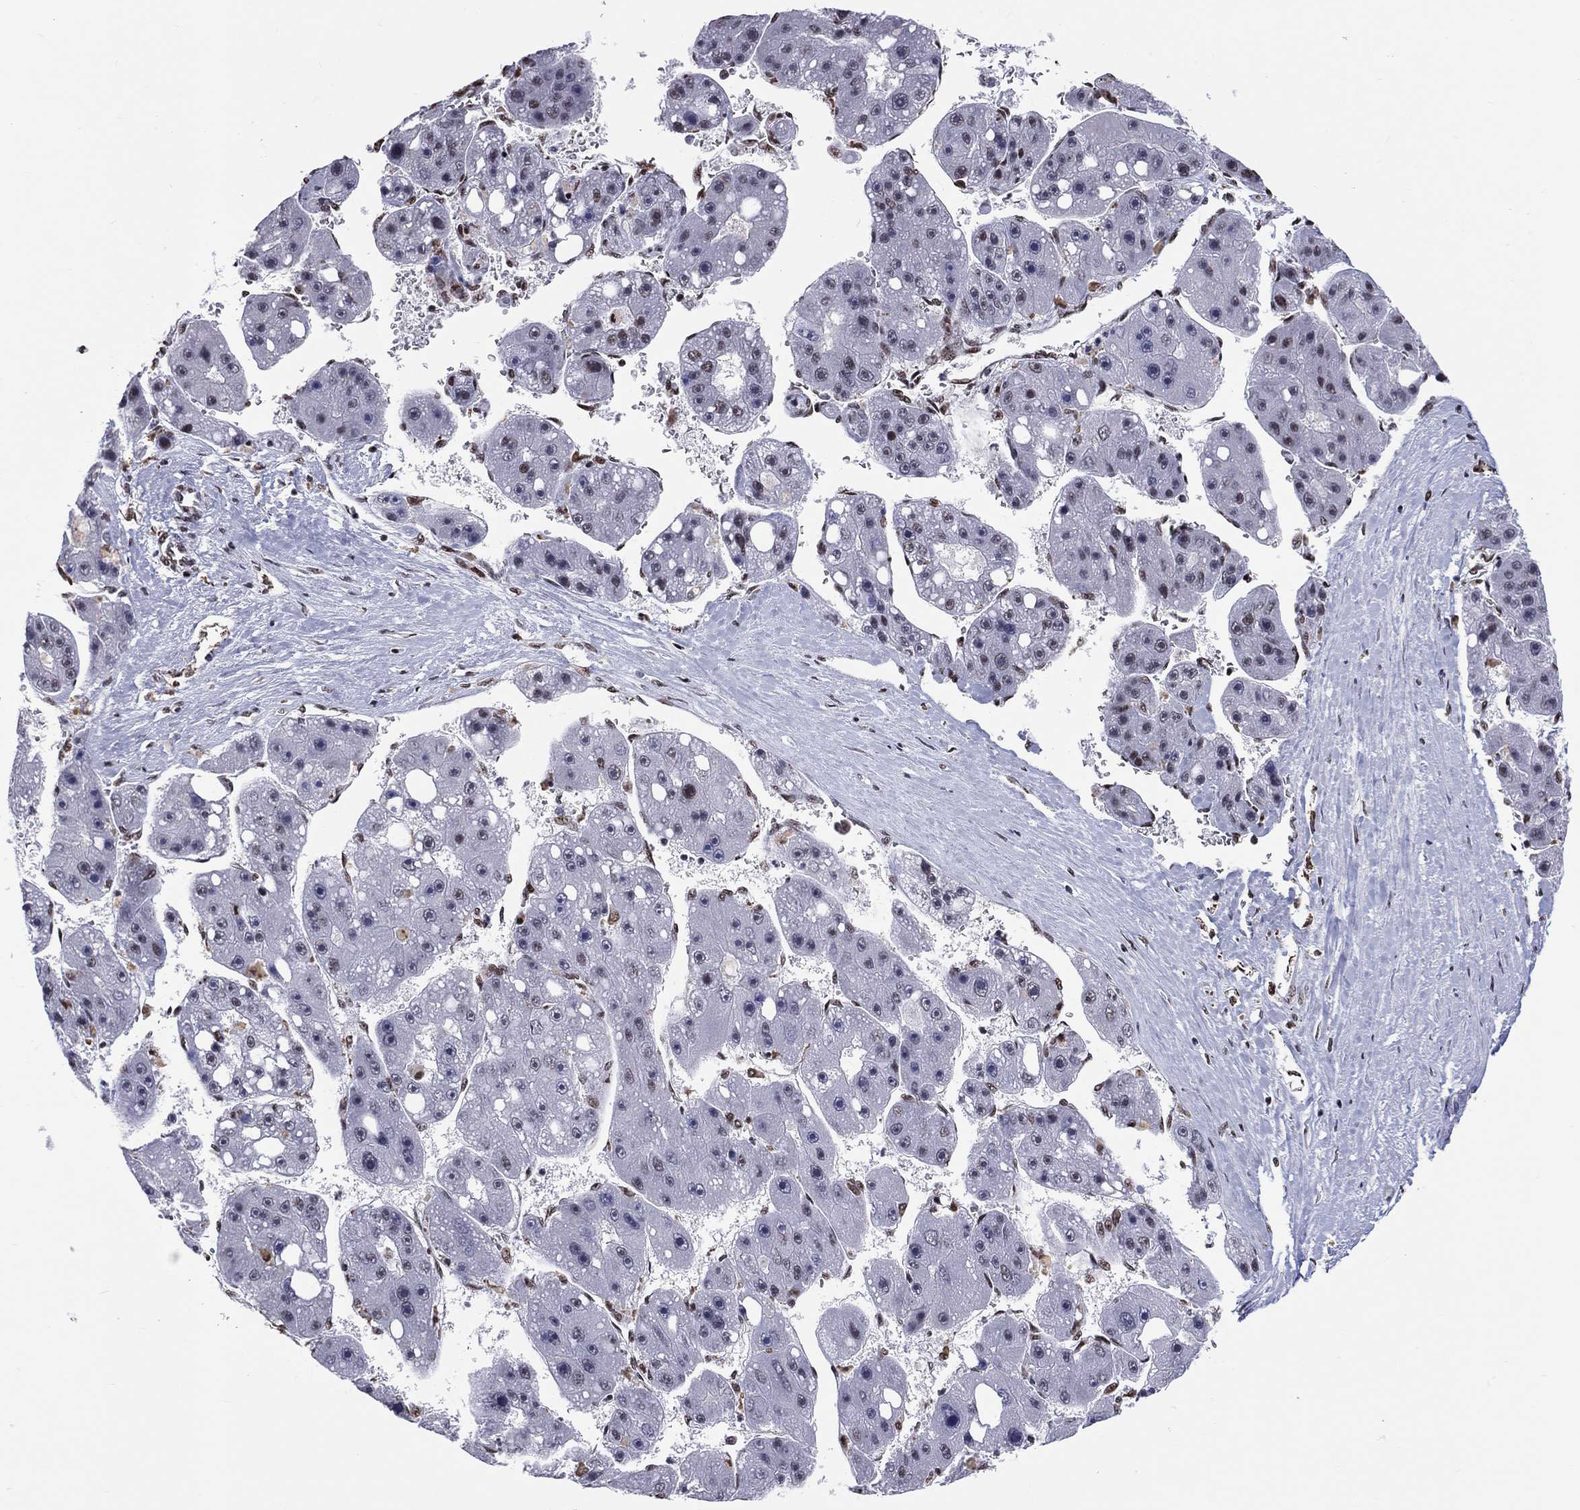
{"staining": {"intensity": "negative", "quantity": "none", "location": "none"}, "tissue": "liver cancer", "cell_type": "Tumor cells", "image_type": "cancer", "snomed": [{"axis": "morphology", "description": "Carcinoma, Hepatocellular, NOS"}, {"axis": "topography", "description": "Liver"}], "caption": "Tumor cells are negative for brown protein staining in hepatocellular carcinoma (liver).", "gene": "ZNF7", "patient": {"sex": "female", "age": 61}}